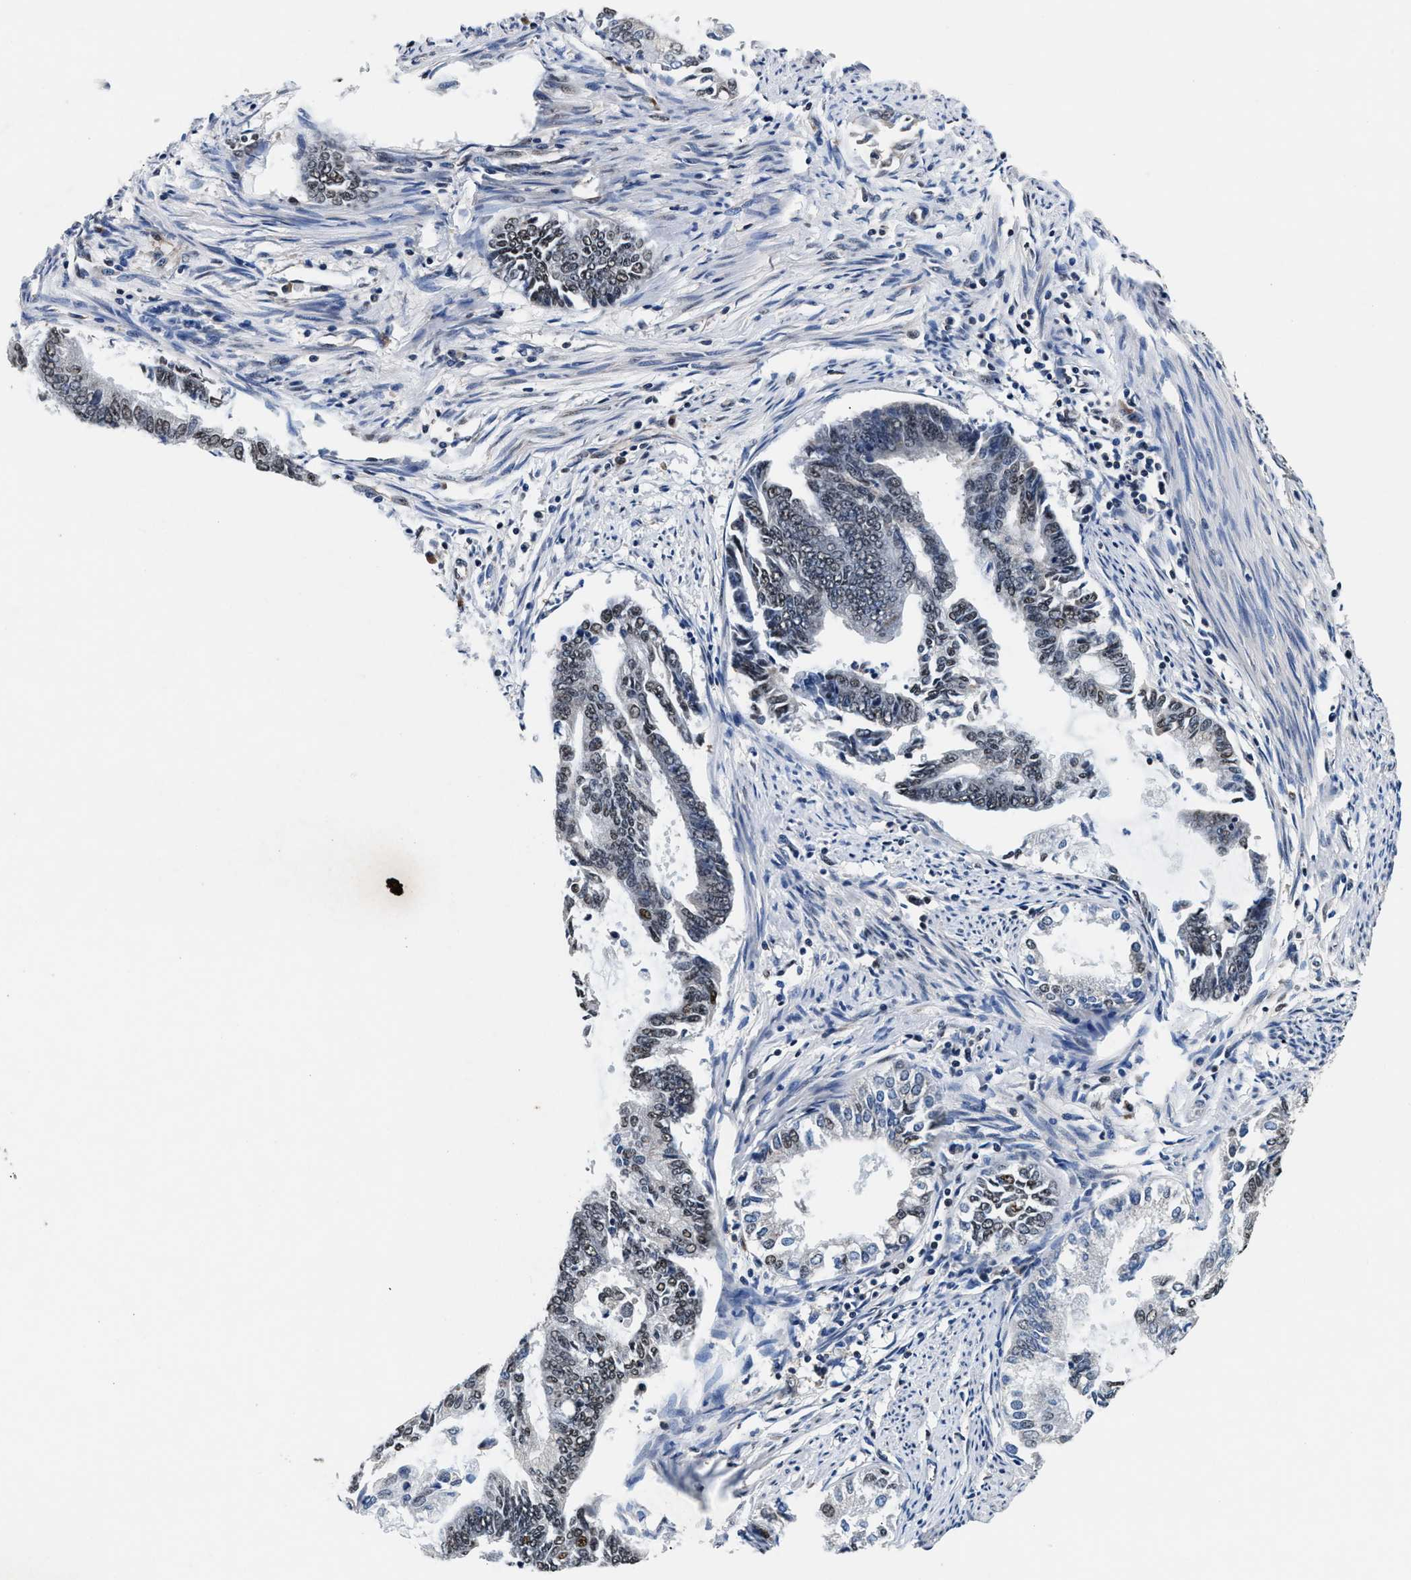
{"staining": {"intensity": "moderate", "quantity": "<25%", "location": "nuclear"}, "tissue": "endometrial cancer", "cell_type": "Tumor cells", "image_type": "cancer", "snomed": [{"axis": "morphology", "description": "Adenocarcinoma, NOS"}, {"axis": "topography", "description": "Endometrium"}], "caption": "This photomicrograph reveals immunohistochemistry (IHC) staining of endometrial cancer, with low moderate nuclear staining in approximately <25% of tumor cells.", "gene": "USP16", "patient": {"sex": "female", "age": 86}}